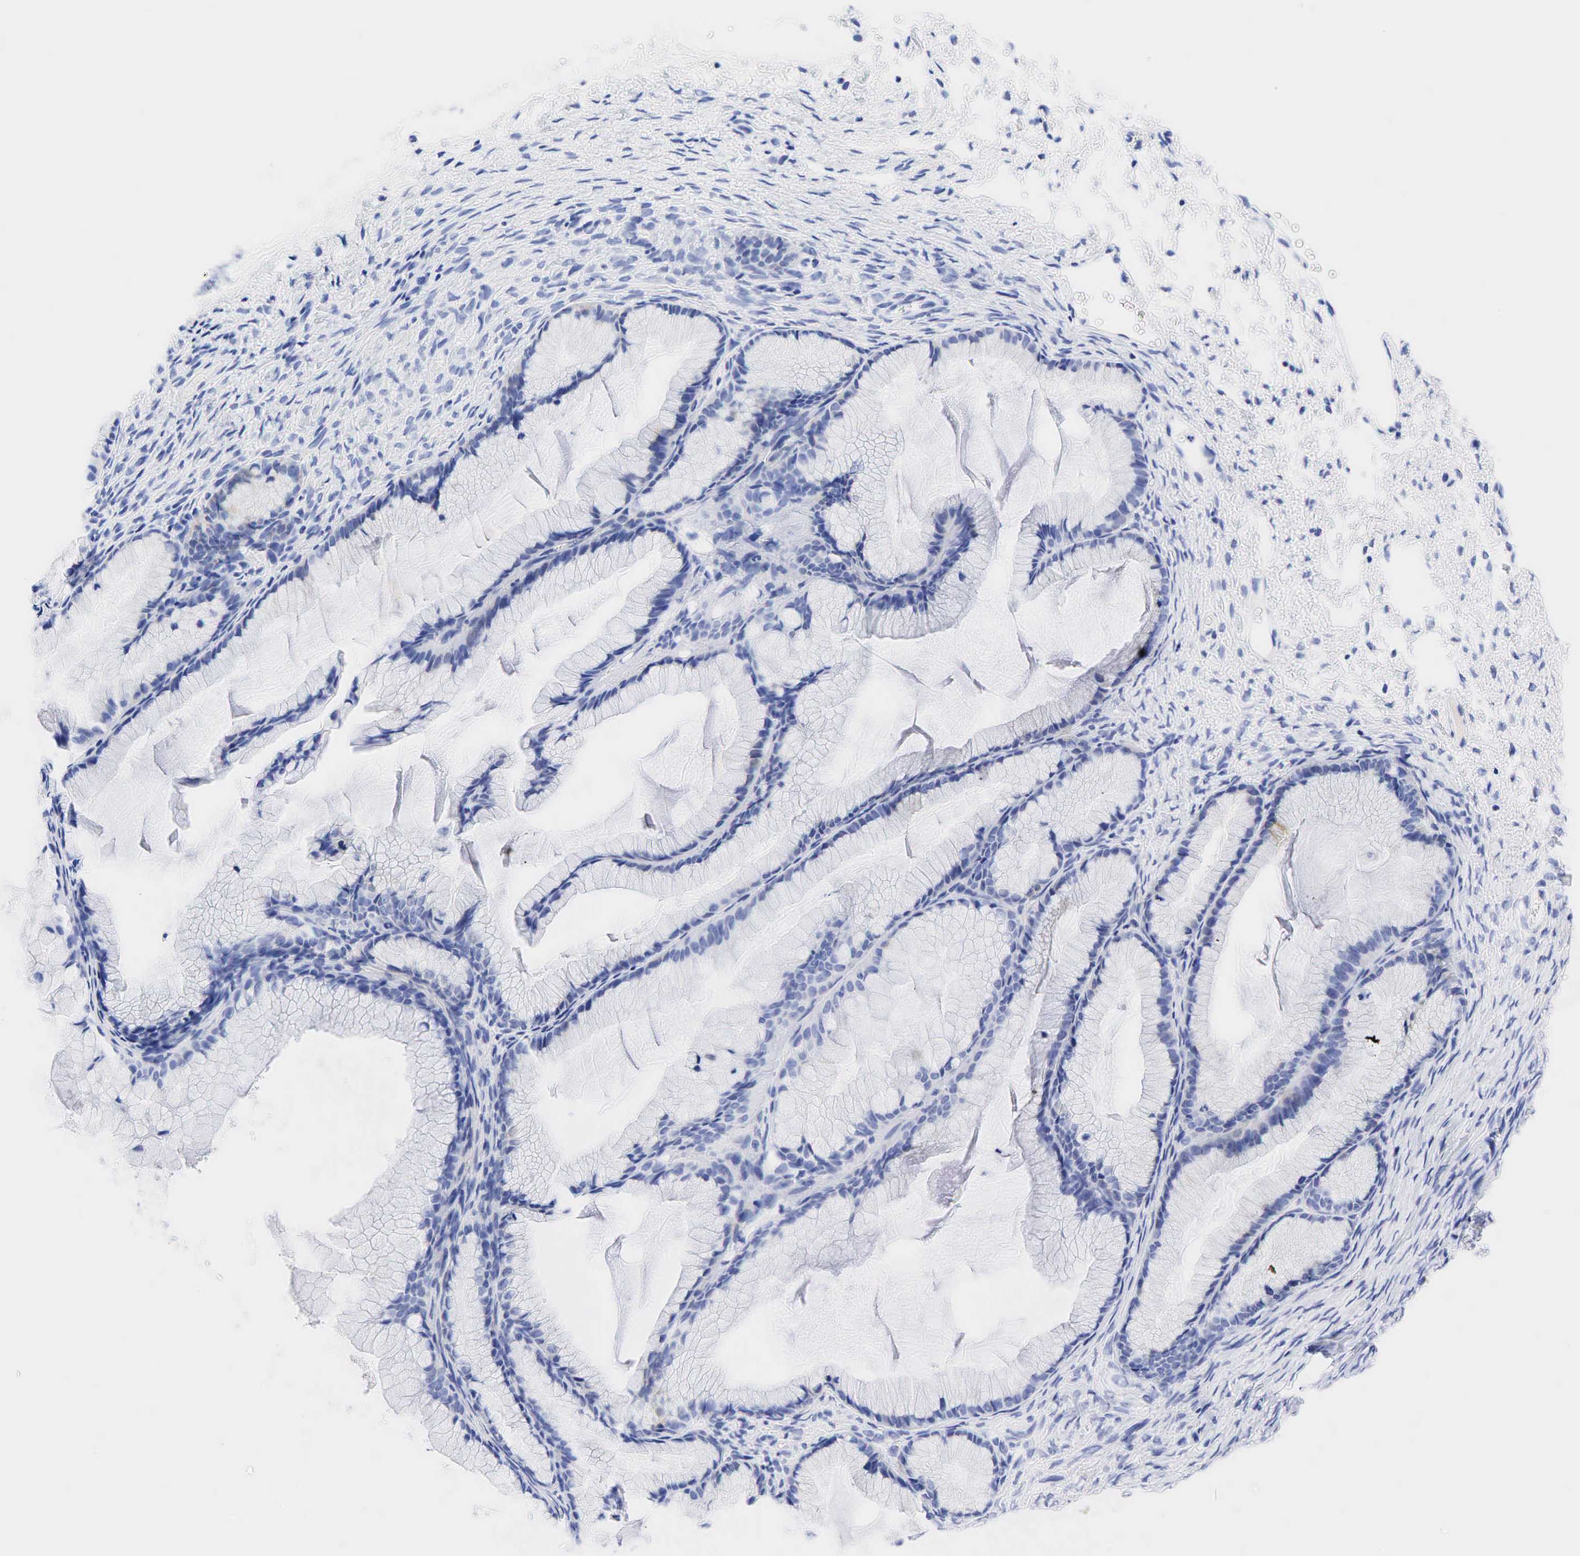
{"staining": {"intensity": "negative", "quantity": "none", "location": "none"}, "tissue": "ovarian cancer", "cell_type": "Tumor cells", "image_type": "cancer", "snomed": [{"axis": "morphology", "description": "Cystadenocarcinoma, mucinous, NOS"}, {"axis": "topography", "description": "Ovary"}], "caption": "IHC histopathology image of neoplastic tissue: human mucinous cystadenocarcinoma (ovarian) stained with DAB (3,3'-diaminobenzidine) exhibits no significant protein positivity in tumor cells. (Stains: DAB IHC with hematoxylin counter stain, Microscopy: brightfield microscopy at high magnification).", "gene": "NKX2-1", "patient": {"sex": "female", "age": 41}}